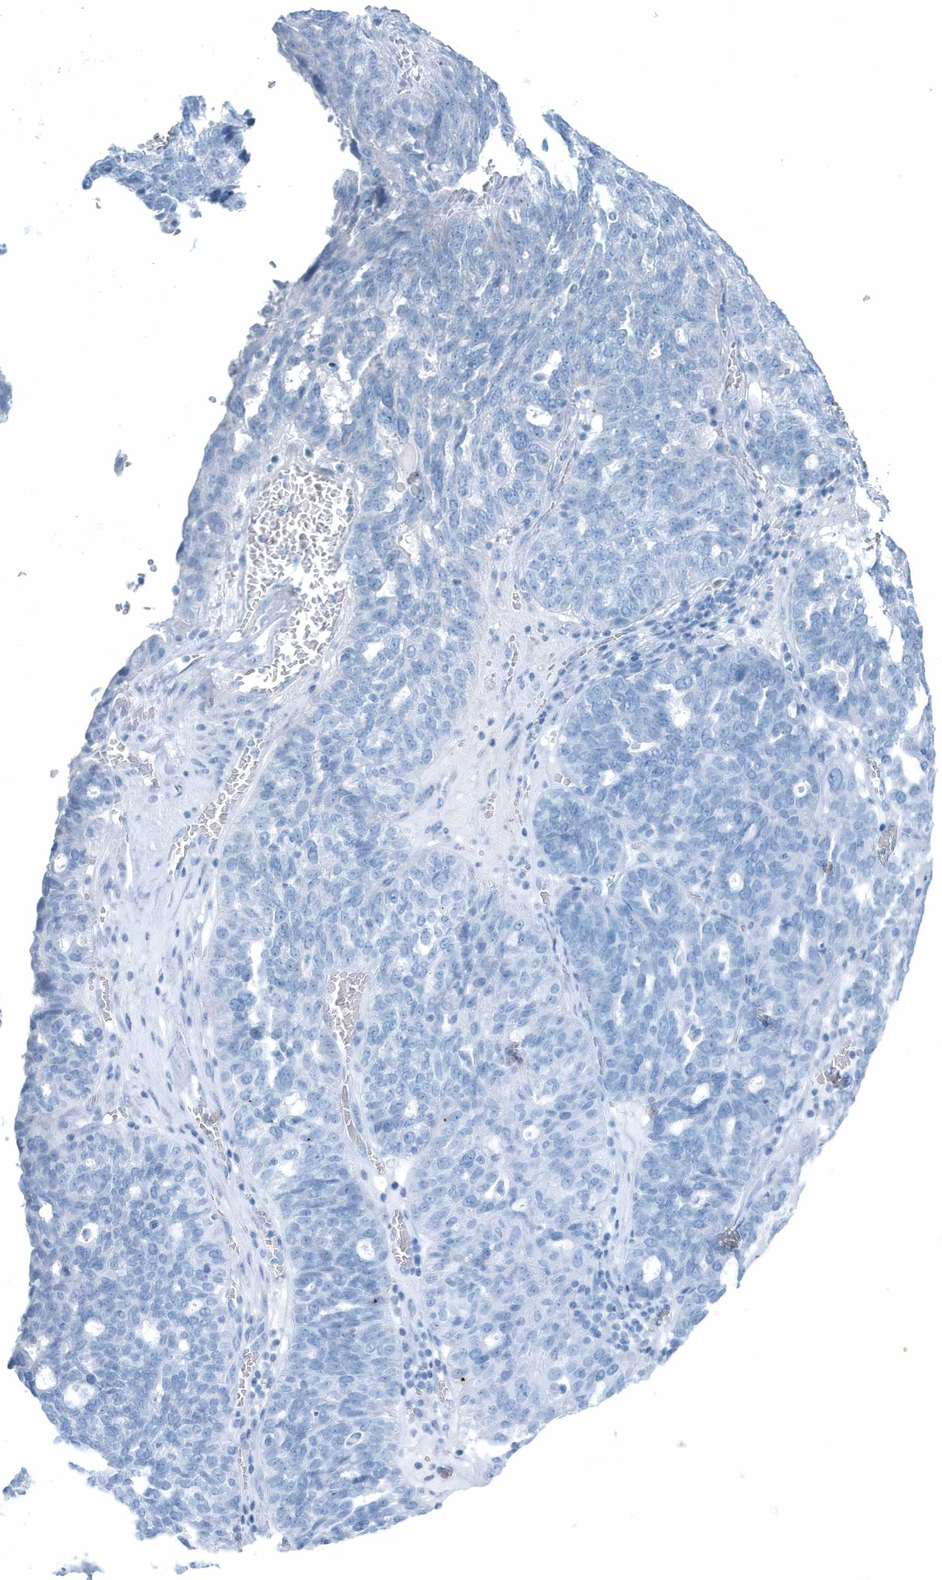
{"staining": {"intensity": "negative", "quantity": "none", "location": "none"}, "tissue": "ovarian cancer", "cell_type": "Tumor cells", "image_type": "cancer", "snomed": [{"axis": "morphology", "description": "Cystadenocarcinoma, serous, NOS"}, {"axis": "topography", "description": "Ovary"}], "caption": "High magnification brightfield microscopy of ovarian cancer stained with DAB (3,3'-diaminobenzidine) (brown) and counterstained with hematoxylin (blue): tumor cells show no significant staining.", "gene": "GCC2", "patient": {"sex": "female", "age": 59}}